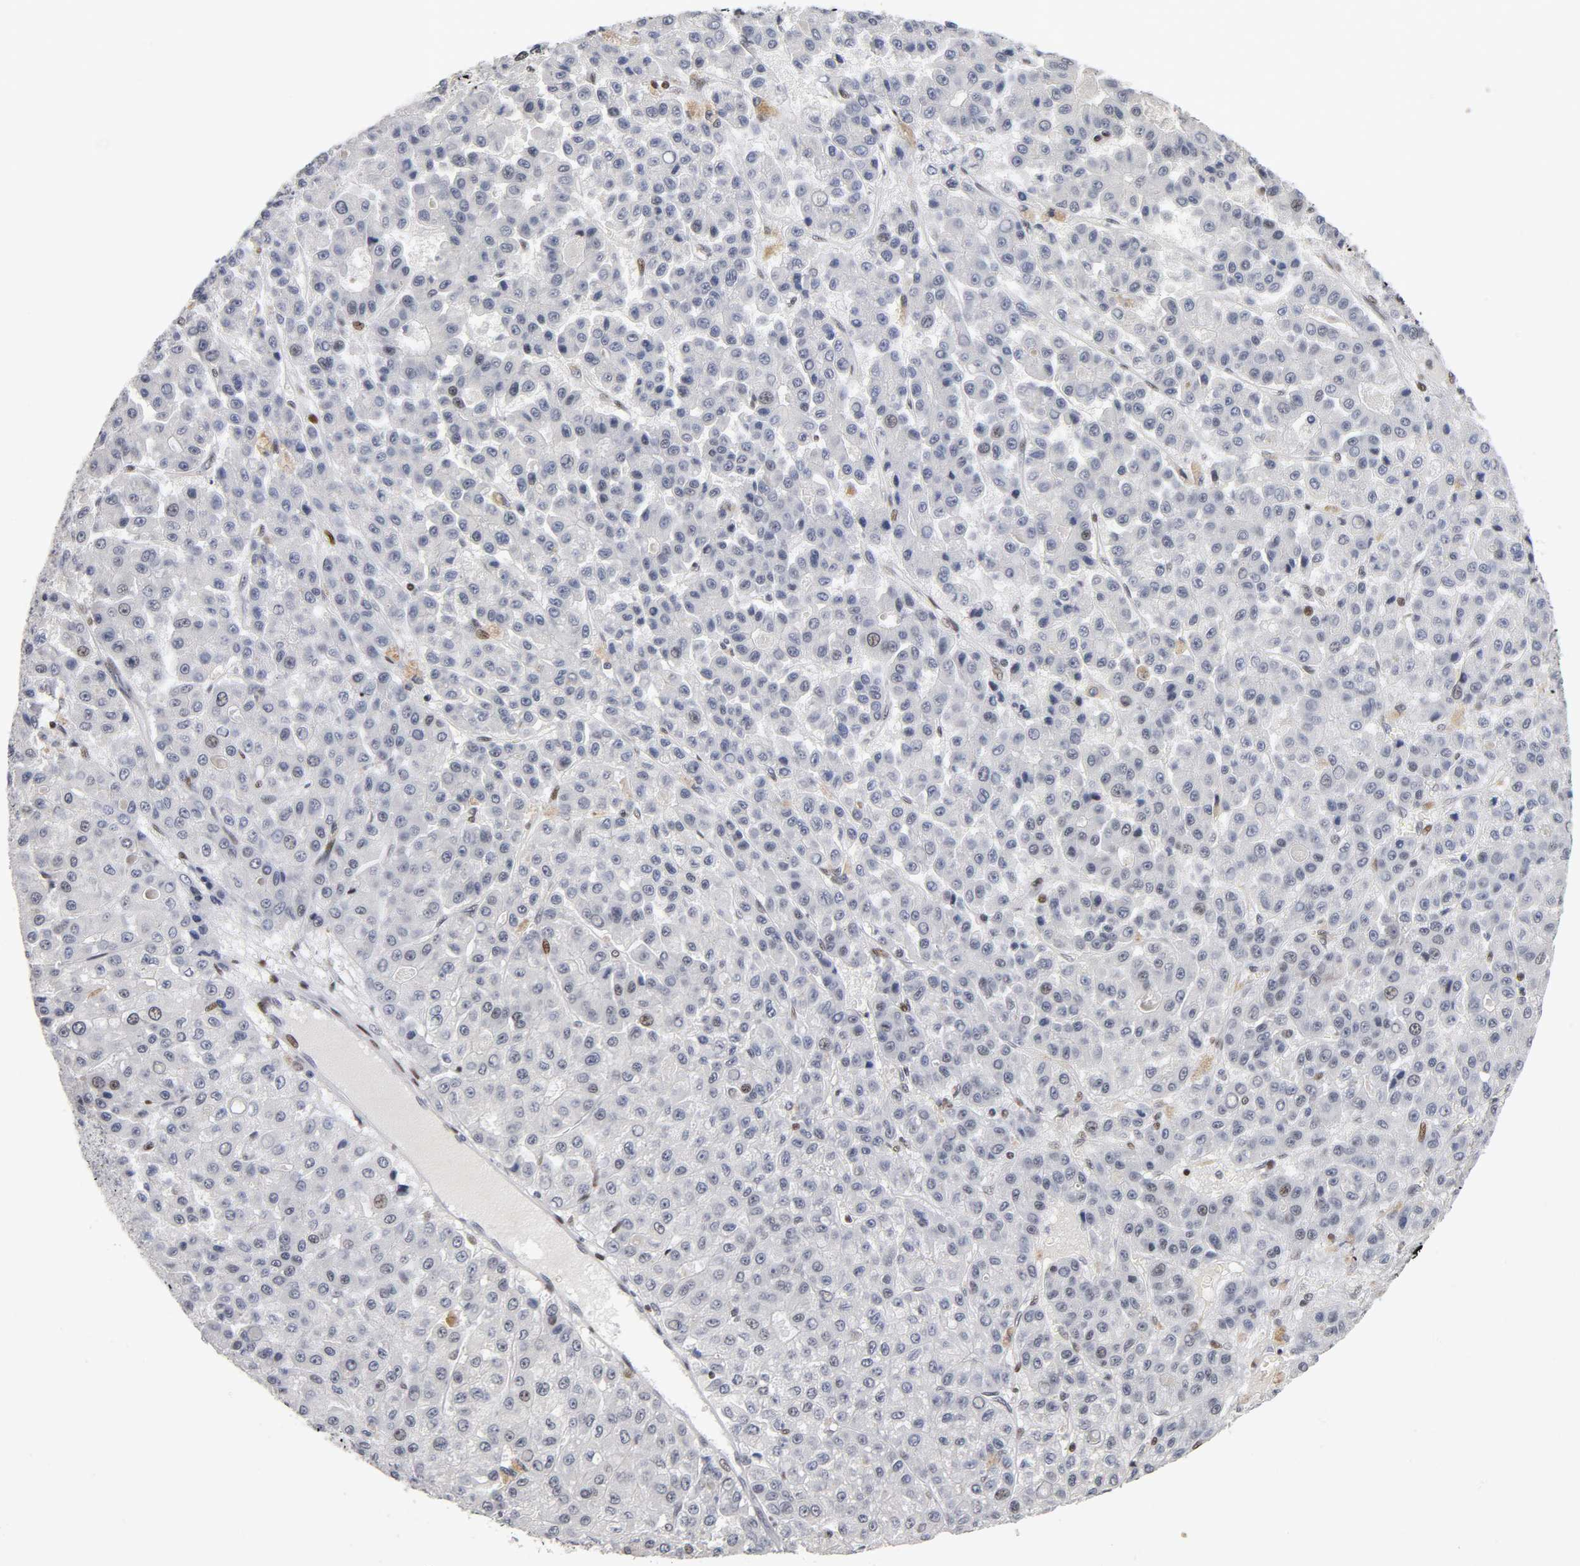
{"staining": {"intensity": "negative", "quantity": "none", "location": "none"}, "tissue": "liver cancer", "cell_type": "Tumor cells", "image_type": "cancer", "snomed": [{"axis": "morphology", "description": "Carcinoma, Hepatocellular, NOS"}, {"axis": "topography", "description": "Liver"}], "caption": "This is an immunohistochemistry micrograph of liver cancer (hepatocellular carcinoma). There is no positivity in tumor cells.", "gene": "SP3", "patient": {"sex": "male", "age": 70}}